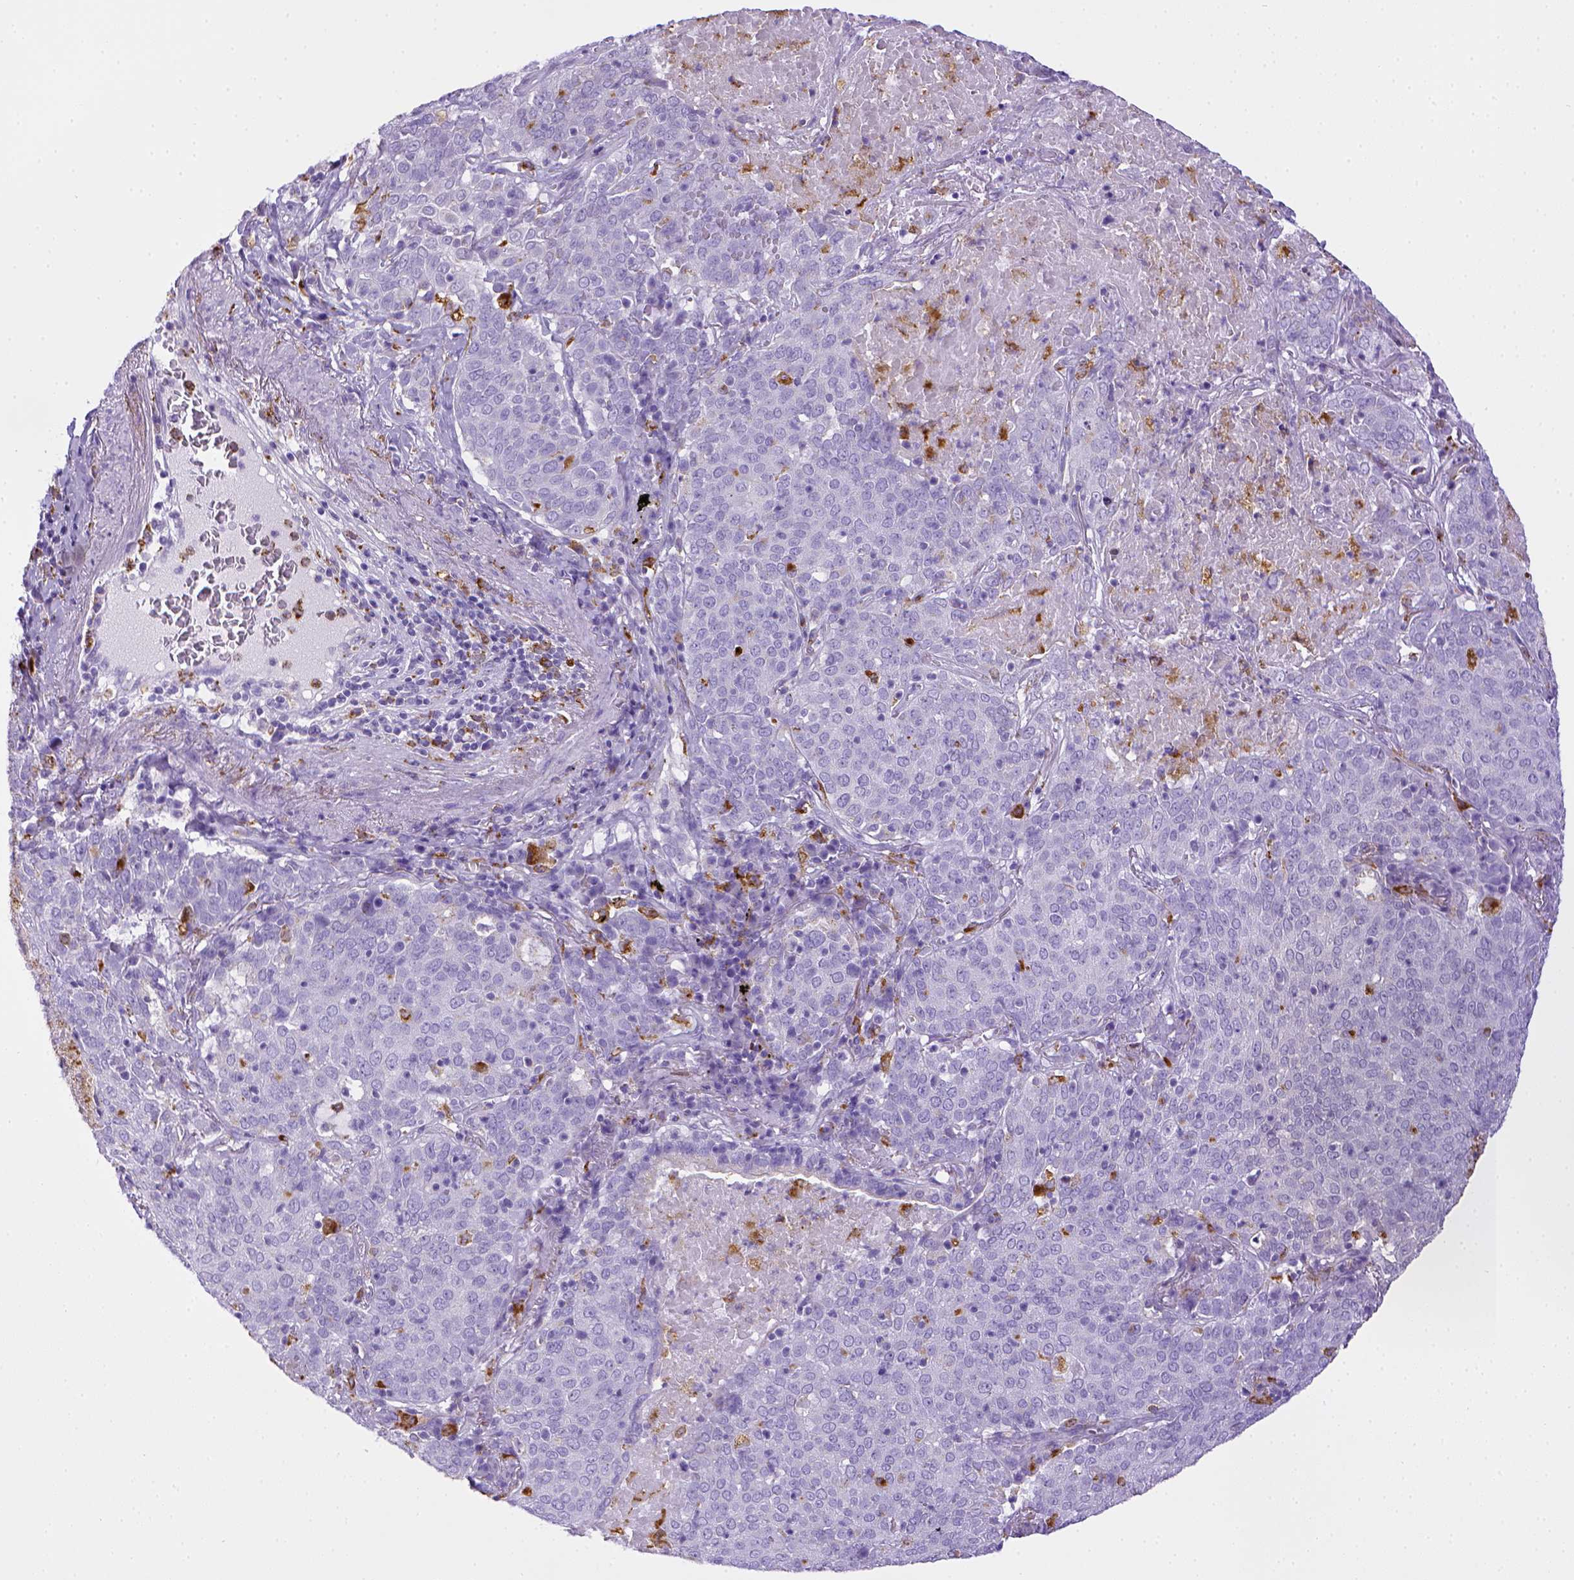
{"staining": {"intensity": "negative", "quantity": "none", "location": "none"}, "tissue": "lung cancer", "cell_type": "Tumor cells", "image_type": "cancer", "snomed": [{"axis": "morphology", "description": "Squamous cell carcinoma, NOS"}, {"axis": "topography", "description": "Lung"}], "caption": "Protein analysis of lung squamous cell carcinoma reveals no significant staining in tumor cells. (DAB (3,3'-diaminobenzidine) immunohistochemistry (IHC), high magnification).", "gene": "CD68", "patient": {"sex": "male", "age": 82}}